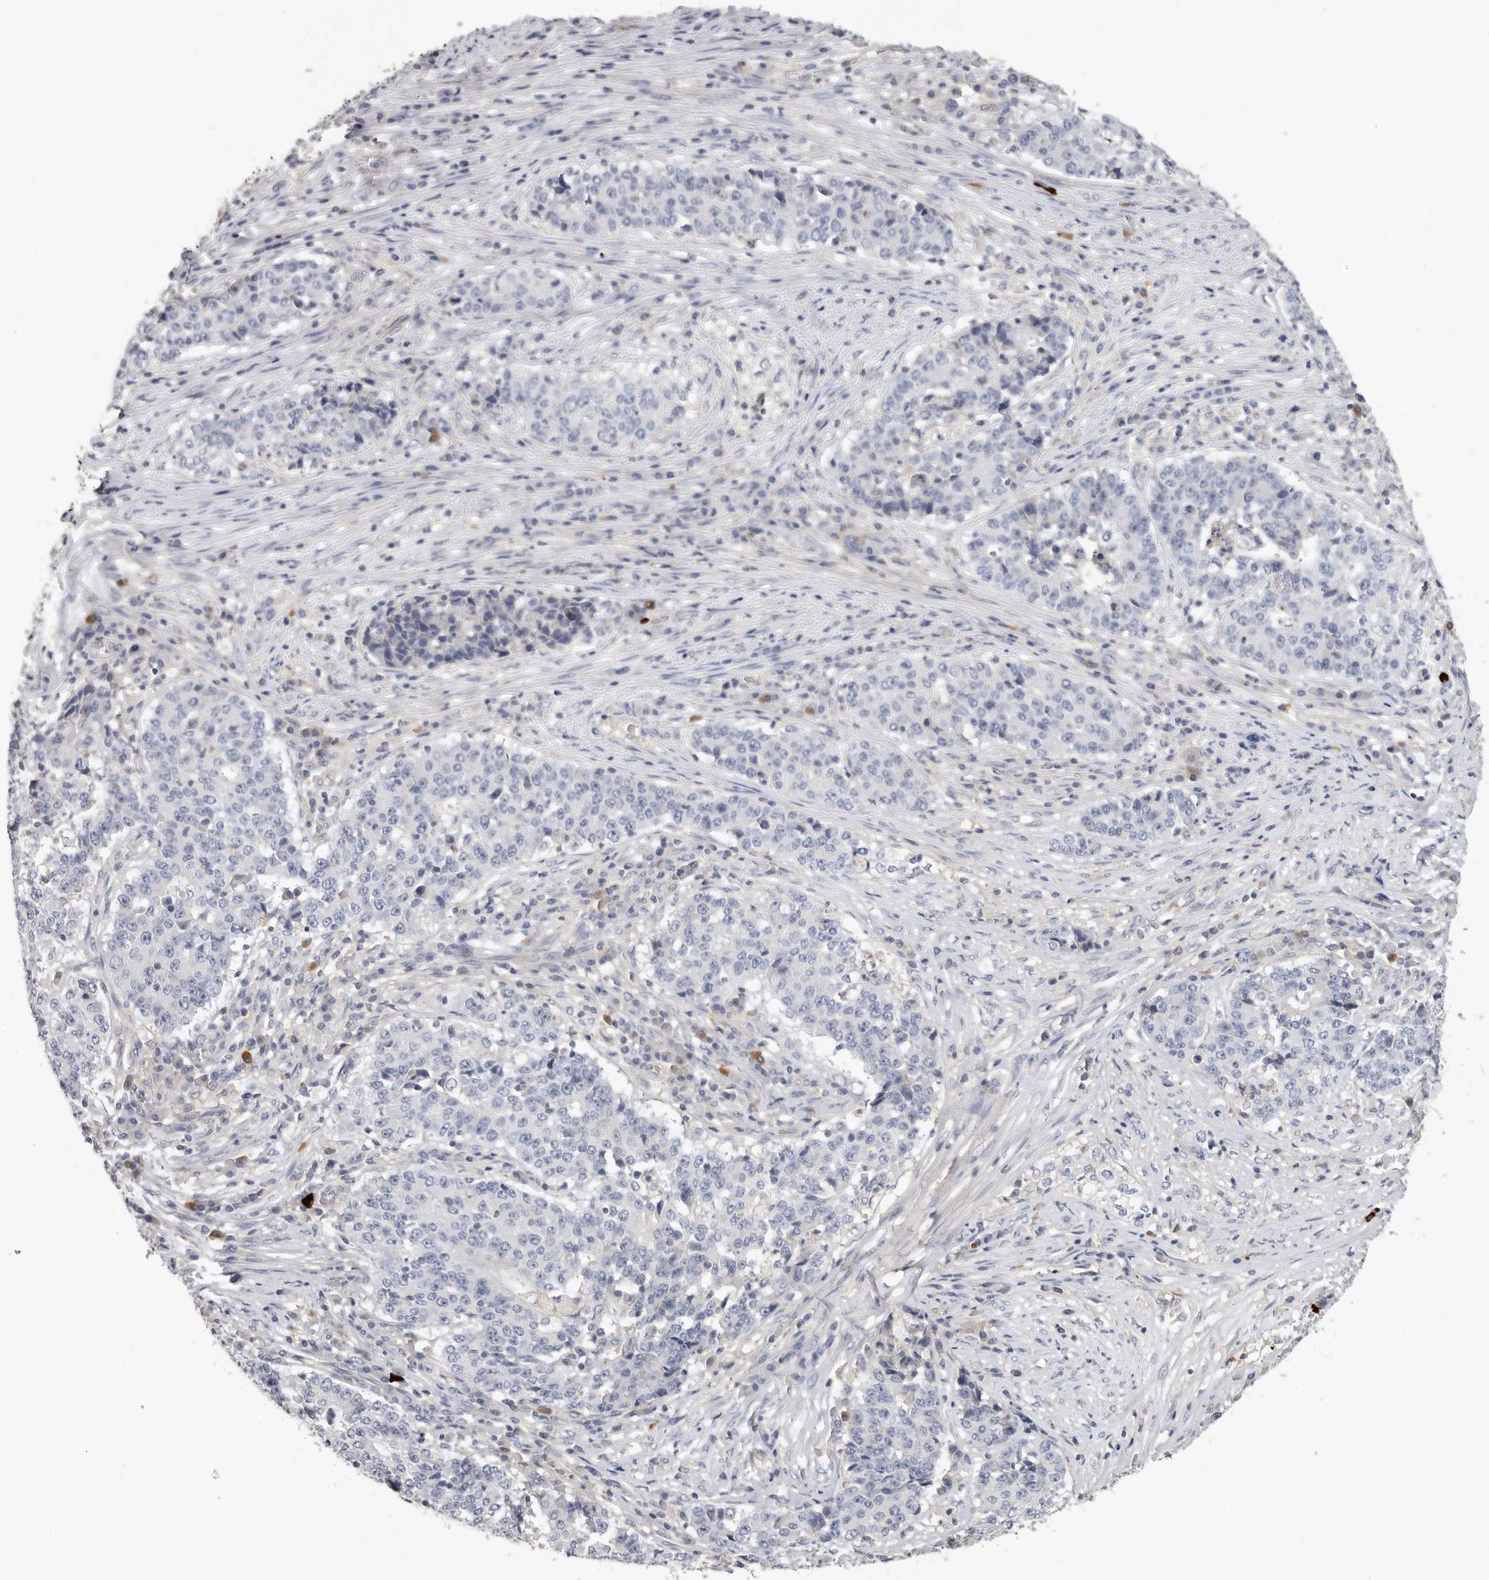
{"staining": {"intensity": "negative", "quantity": "none", "location": "none"}, "tissue": "stomach cancer", "cell_type": "Tumor cells", "image_type": "cancer", "snomed": [{"axis": "morphology", "description": "Adenocarcinoma, NOS"}, {"axis": "topography", "description": "Stomach"}], "caption": "Human stomach adenocarcinoma stained for a protein using IHC displays no staining in tumor cells.", "gene": "WDTC1", "patient": {"sex": "male", "age": 59}}